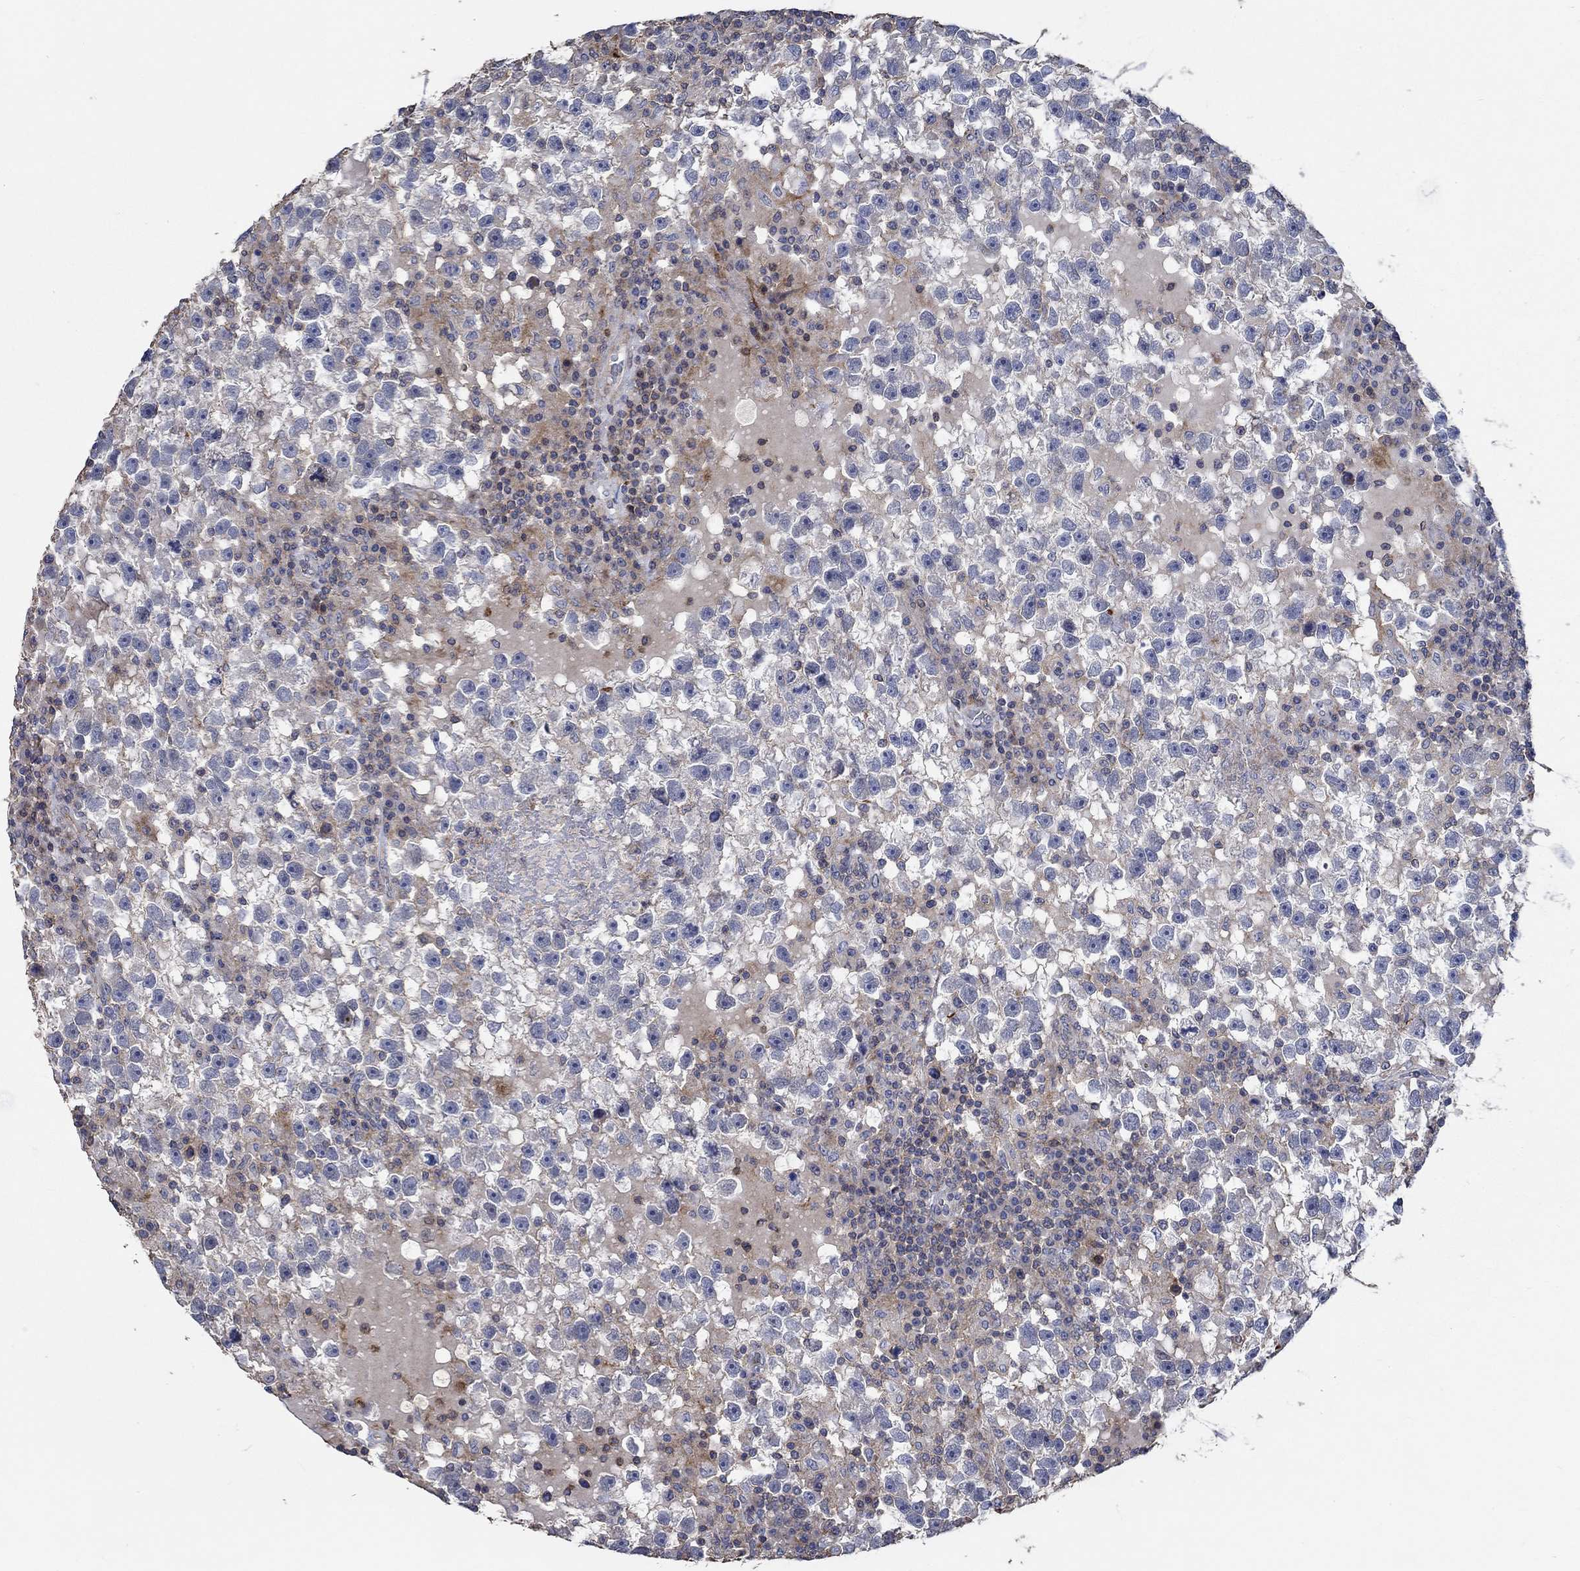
{"staining": {"intensity": "negative", "quantity": "none", "location": "none"}, "tissue": "testis cancer", "cell_type": "Tumor cells", "image_type": "cancer", "snomed": [{"axis": "morphology", "description": "Seminoma, NOS"}, {"axis": "topography", "description": "Testis"}], "caption": "An image of seminoma (testis) stained for a protein exhibits no brown staining in tumor cells.", "gene": "TNFAIP8L3", "patient": {"sex": "male", "age": 47}}